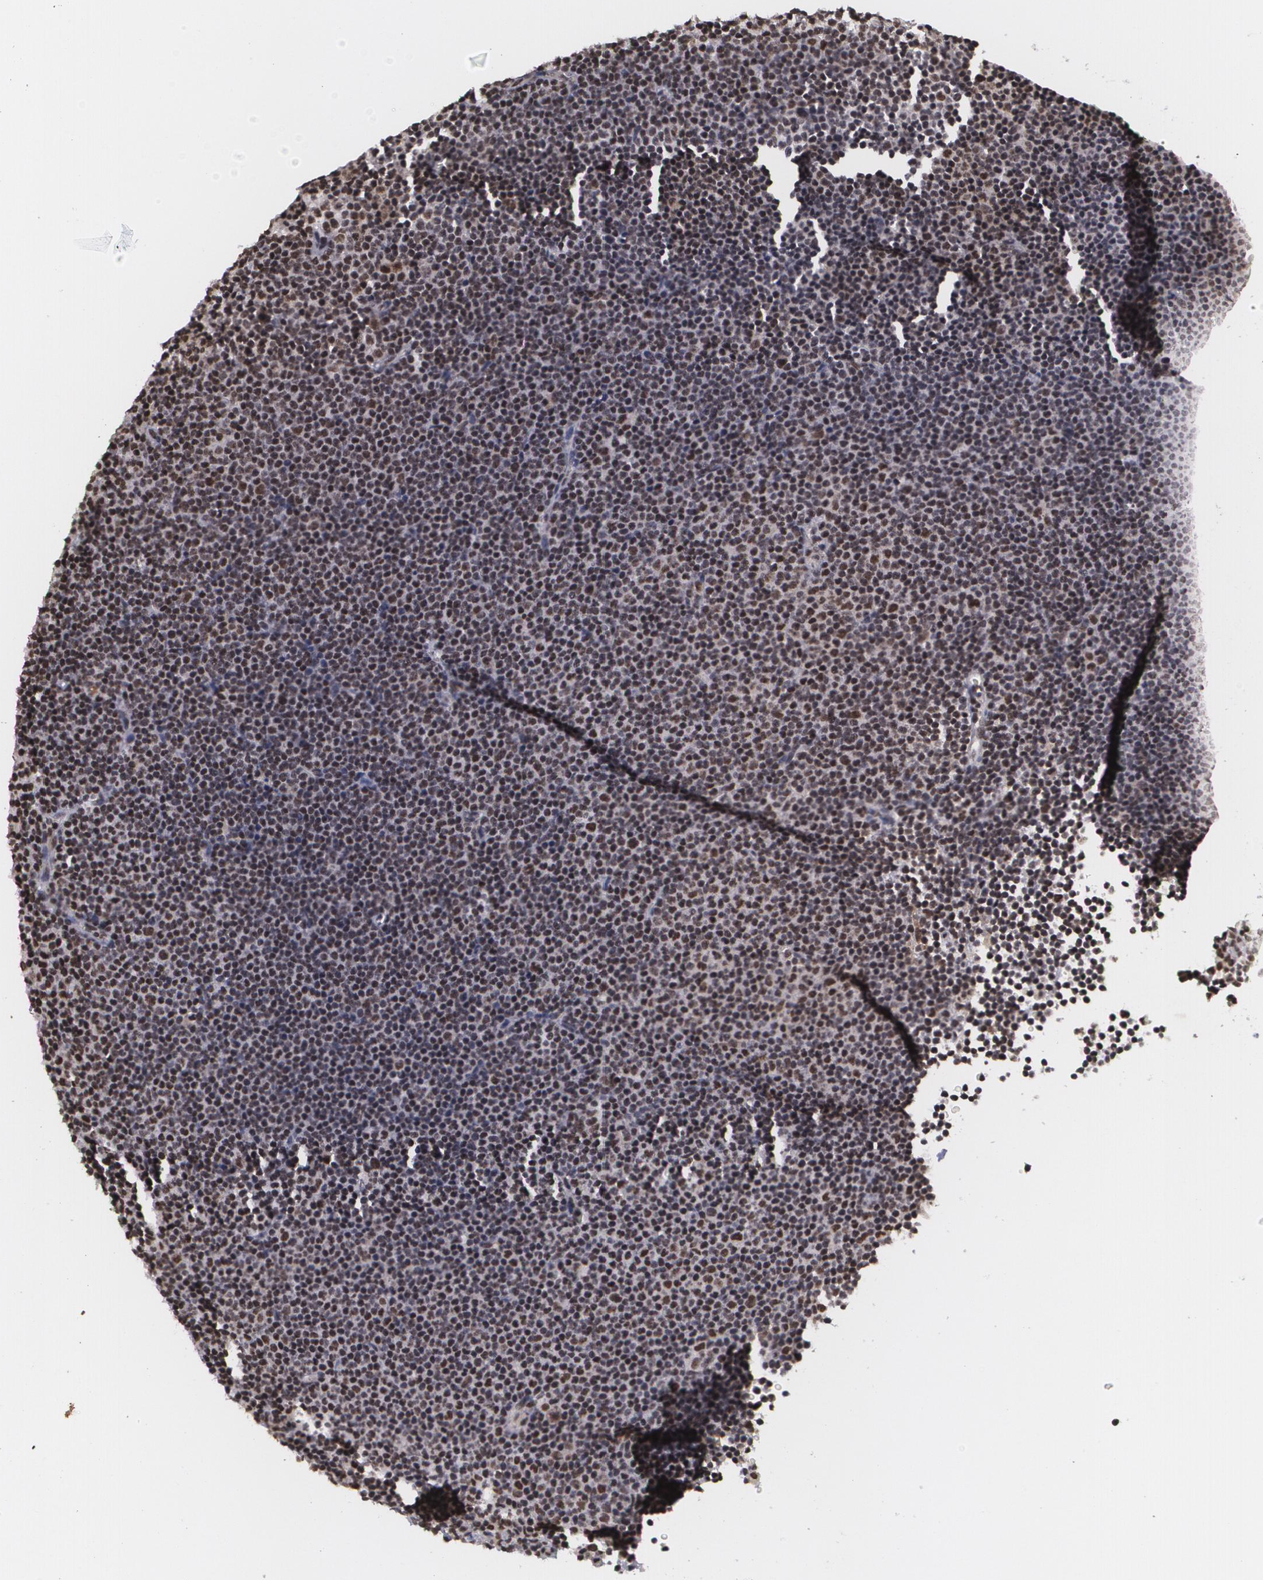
{"staining": {"intensity": "strong", "quantity": ">75%", "location": "nuclear"}, "tissue": "lymphoma", "cell_type": "Tumor cells", "image_type": "cancer", "snomed": [{"axis": "morphology", "description": "Malignant lymphoma, non-Hodgkin's type, Low grade"}, {"axis": "topography", "description": "Lymph node"}], "caption": "A high amount of strong nuclear staining is seen in about >75% of tumor cells in low-grade malignant lymphoma, non-Hodgkin's type tissue. Ihc stains the protein in brown and the nuclei are stained blue.", "gene": "RXRB", "patient": {"sex": "female", "age": 69}}